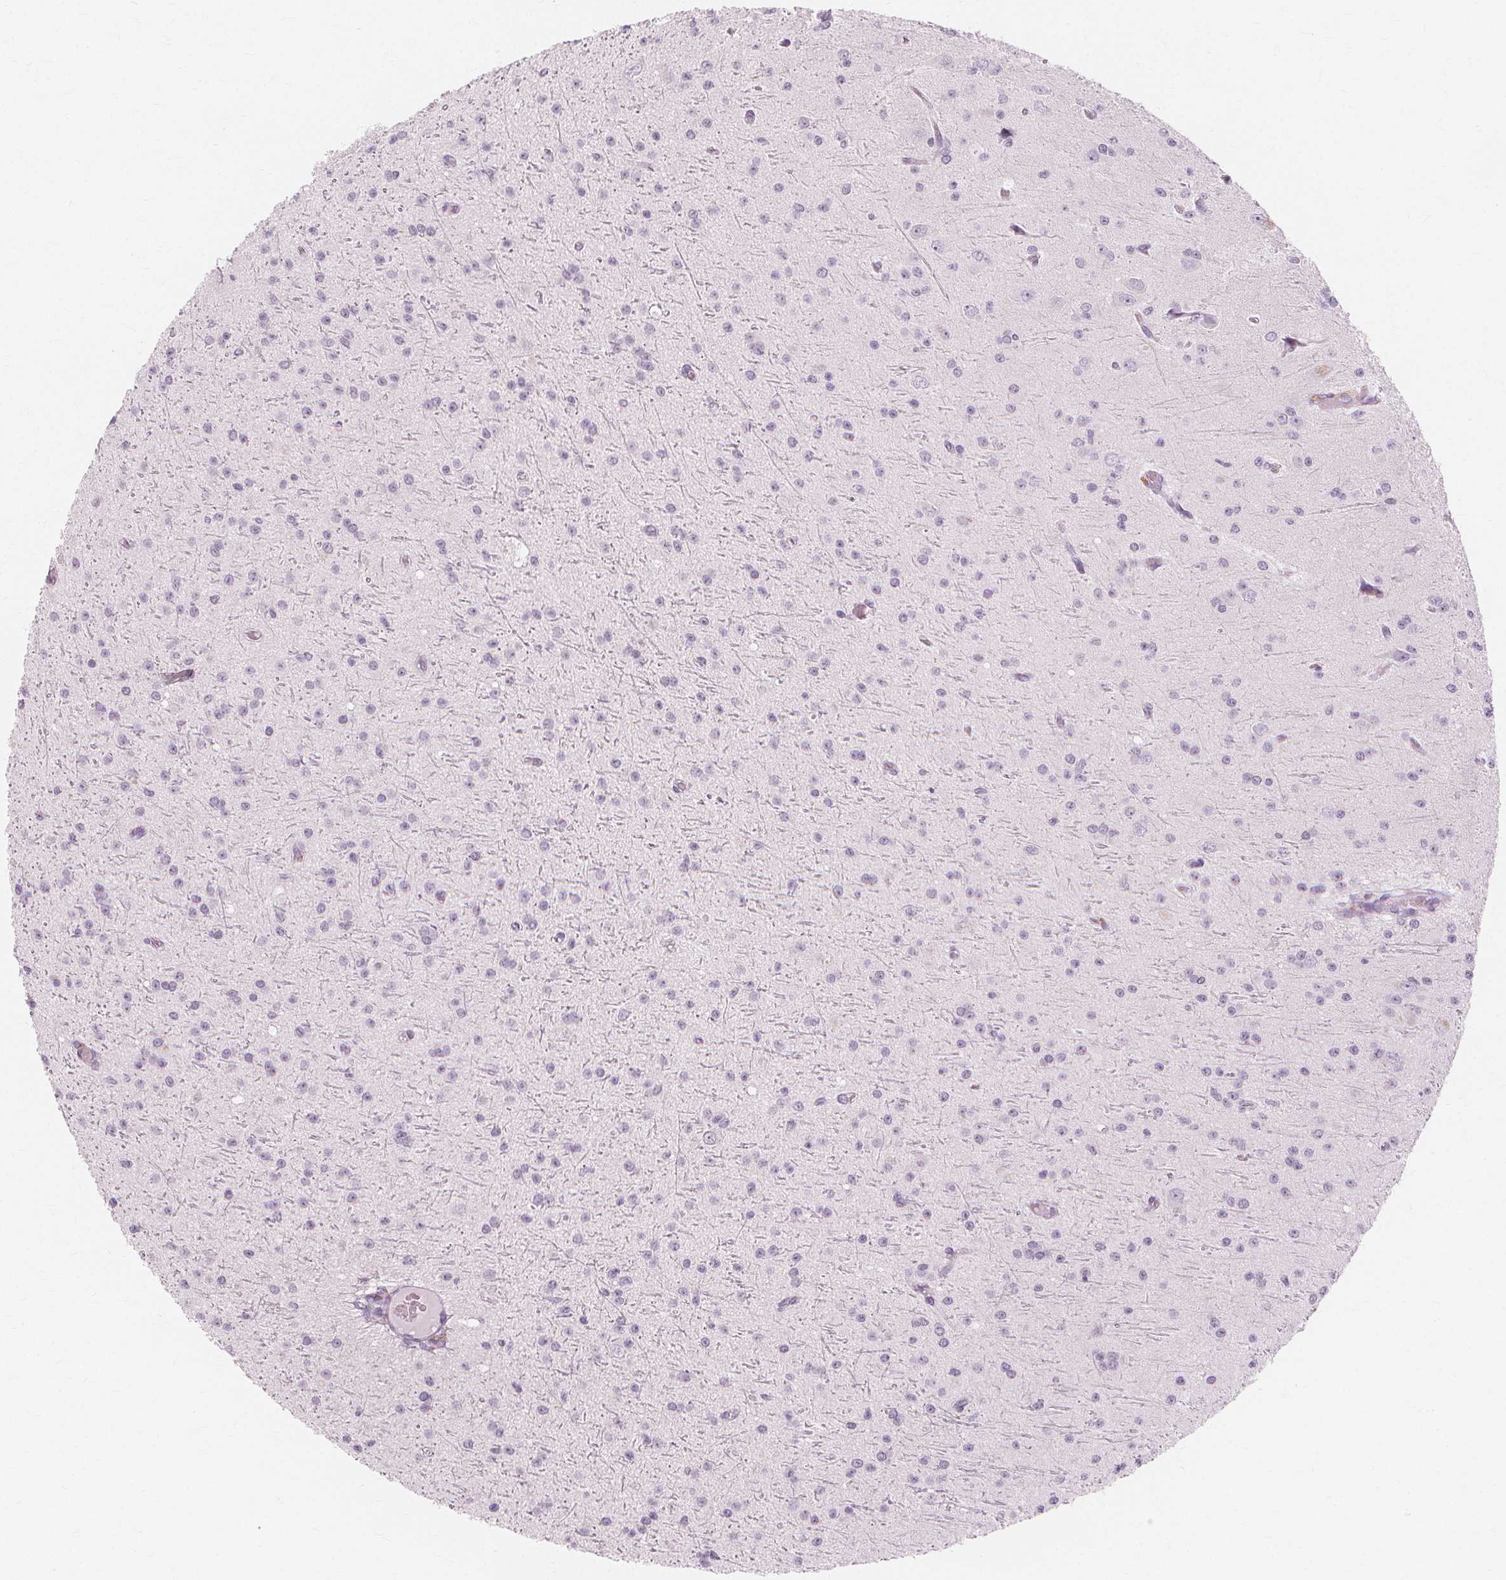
{"staining": {"intensity": "negative", "quantity": "none", "location": "none"}, "tissue": "glioma", "cell_type": "Tumor cells", "image_type": "cancer", "snomed": [{"axis": "morphology", "description": "Glioma, malignant, Low grade"}, {"axis": "topography", "description": "Brain"}], "caption": "Glioma stained for a protein using immunohistochemistry shows no positivity tumor cells.", "gene": "TFF1", "patient": {"sex": "male", "age": 27}}